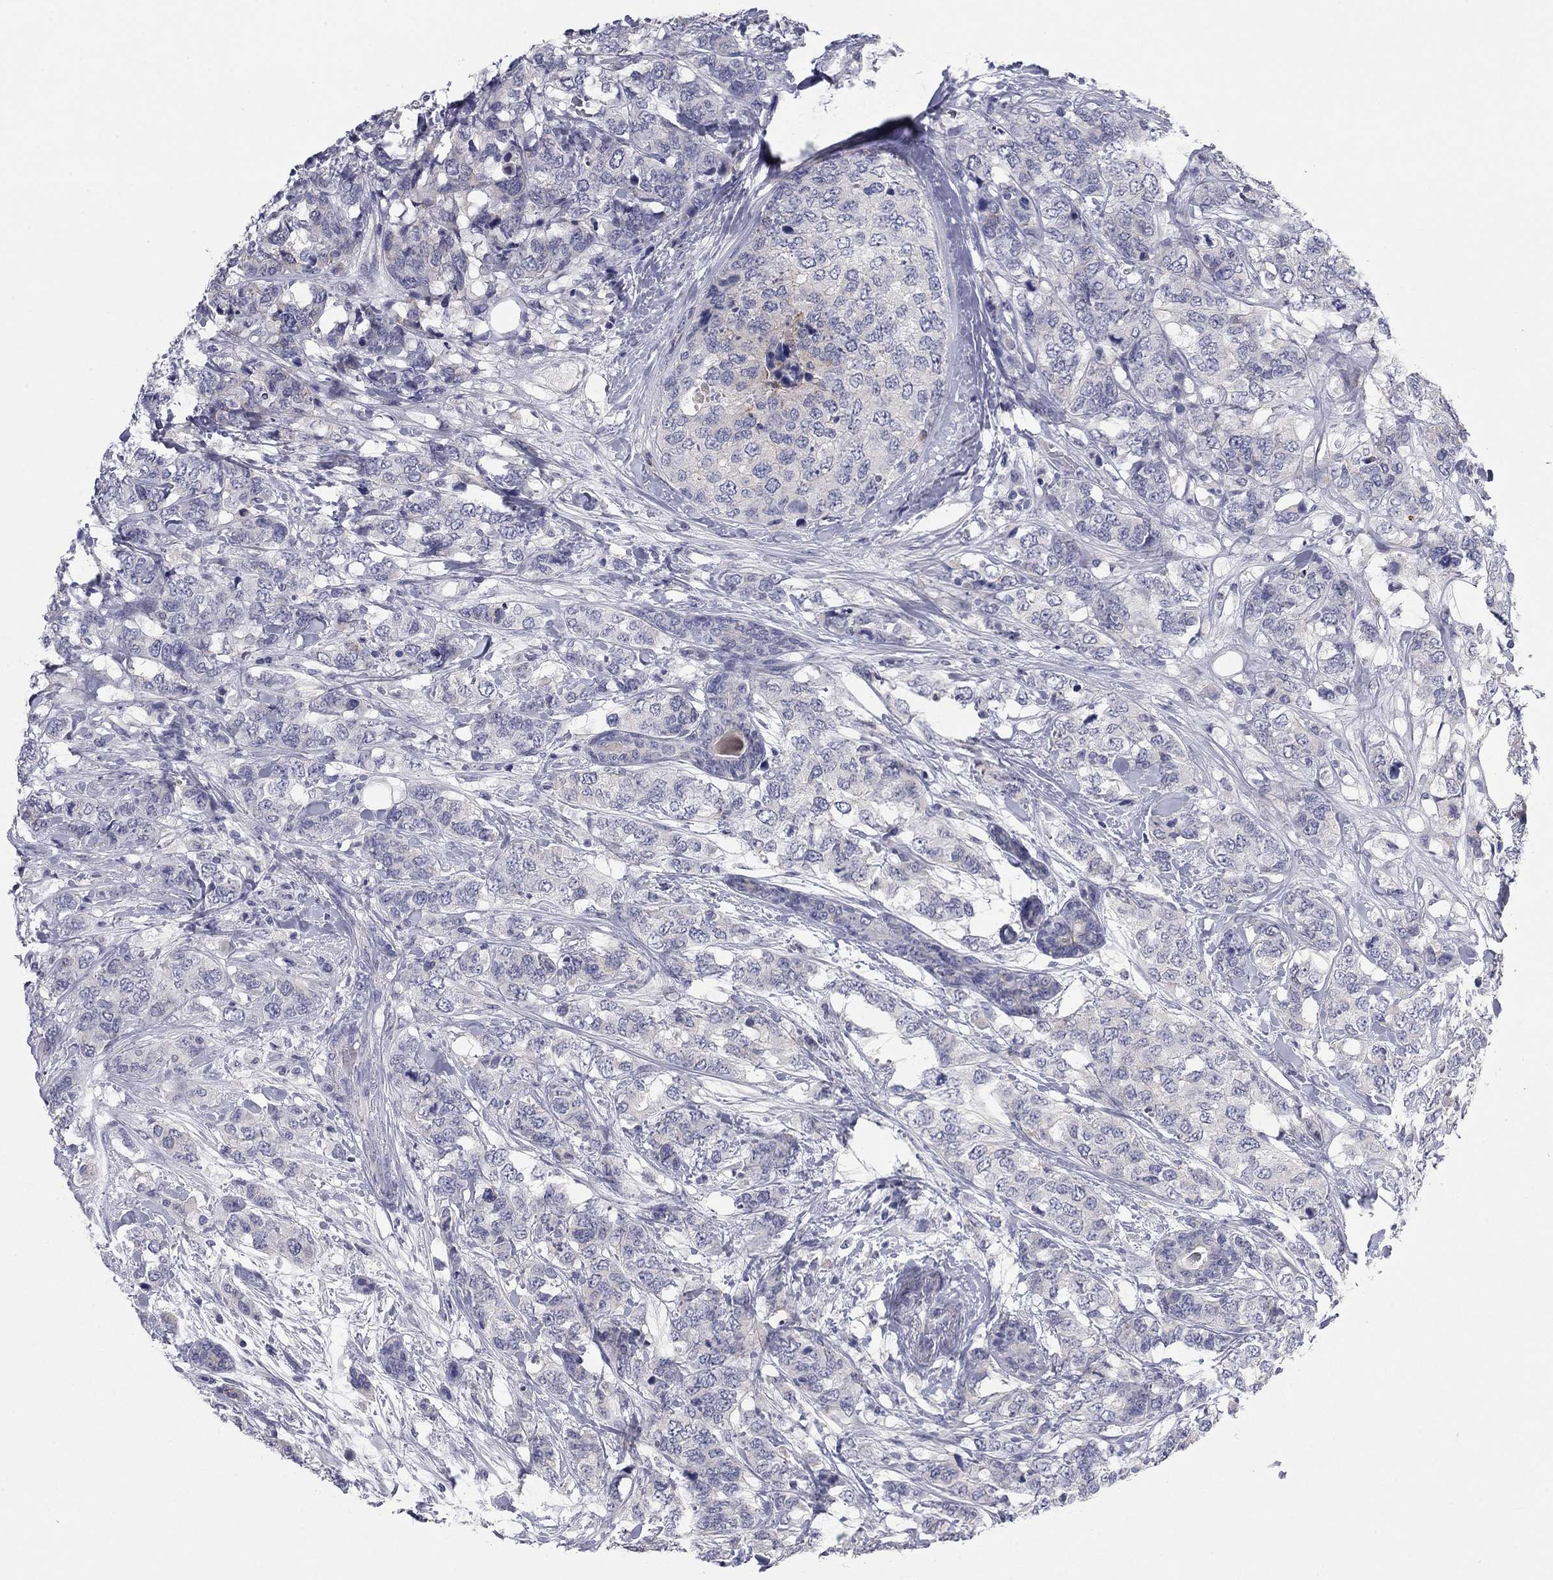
{"staining": {"intensity": "negative", "quantity": "none", "location": "none"}, "tissue": "breast cancer", "cell_type": "Tumor cells", "image_type": "cancer", "snomed": [{"axis": "morphology", "description": "Lobular carcinoma"}, {"axis": "topography", "description": "Breast"}], "caption": "Breast cancer was stained to show a protein in brown. There is no significant staining in tumor cells. (DAB (3,3'-diaminobenzidine) IHC, high magnification).", "gene": "CNTNAP4", "patient": {"sex": "female", "age": 59}}